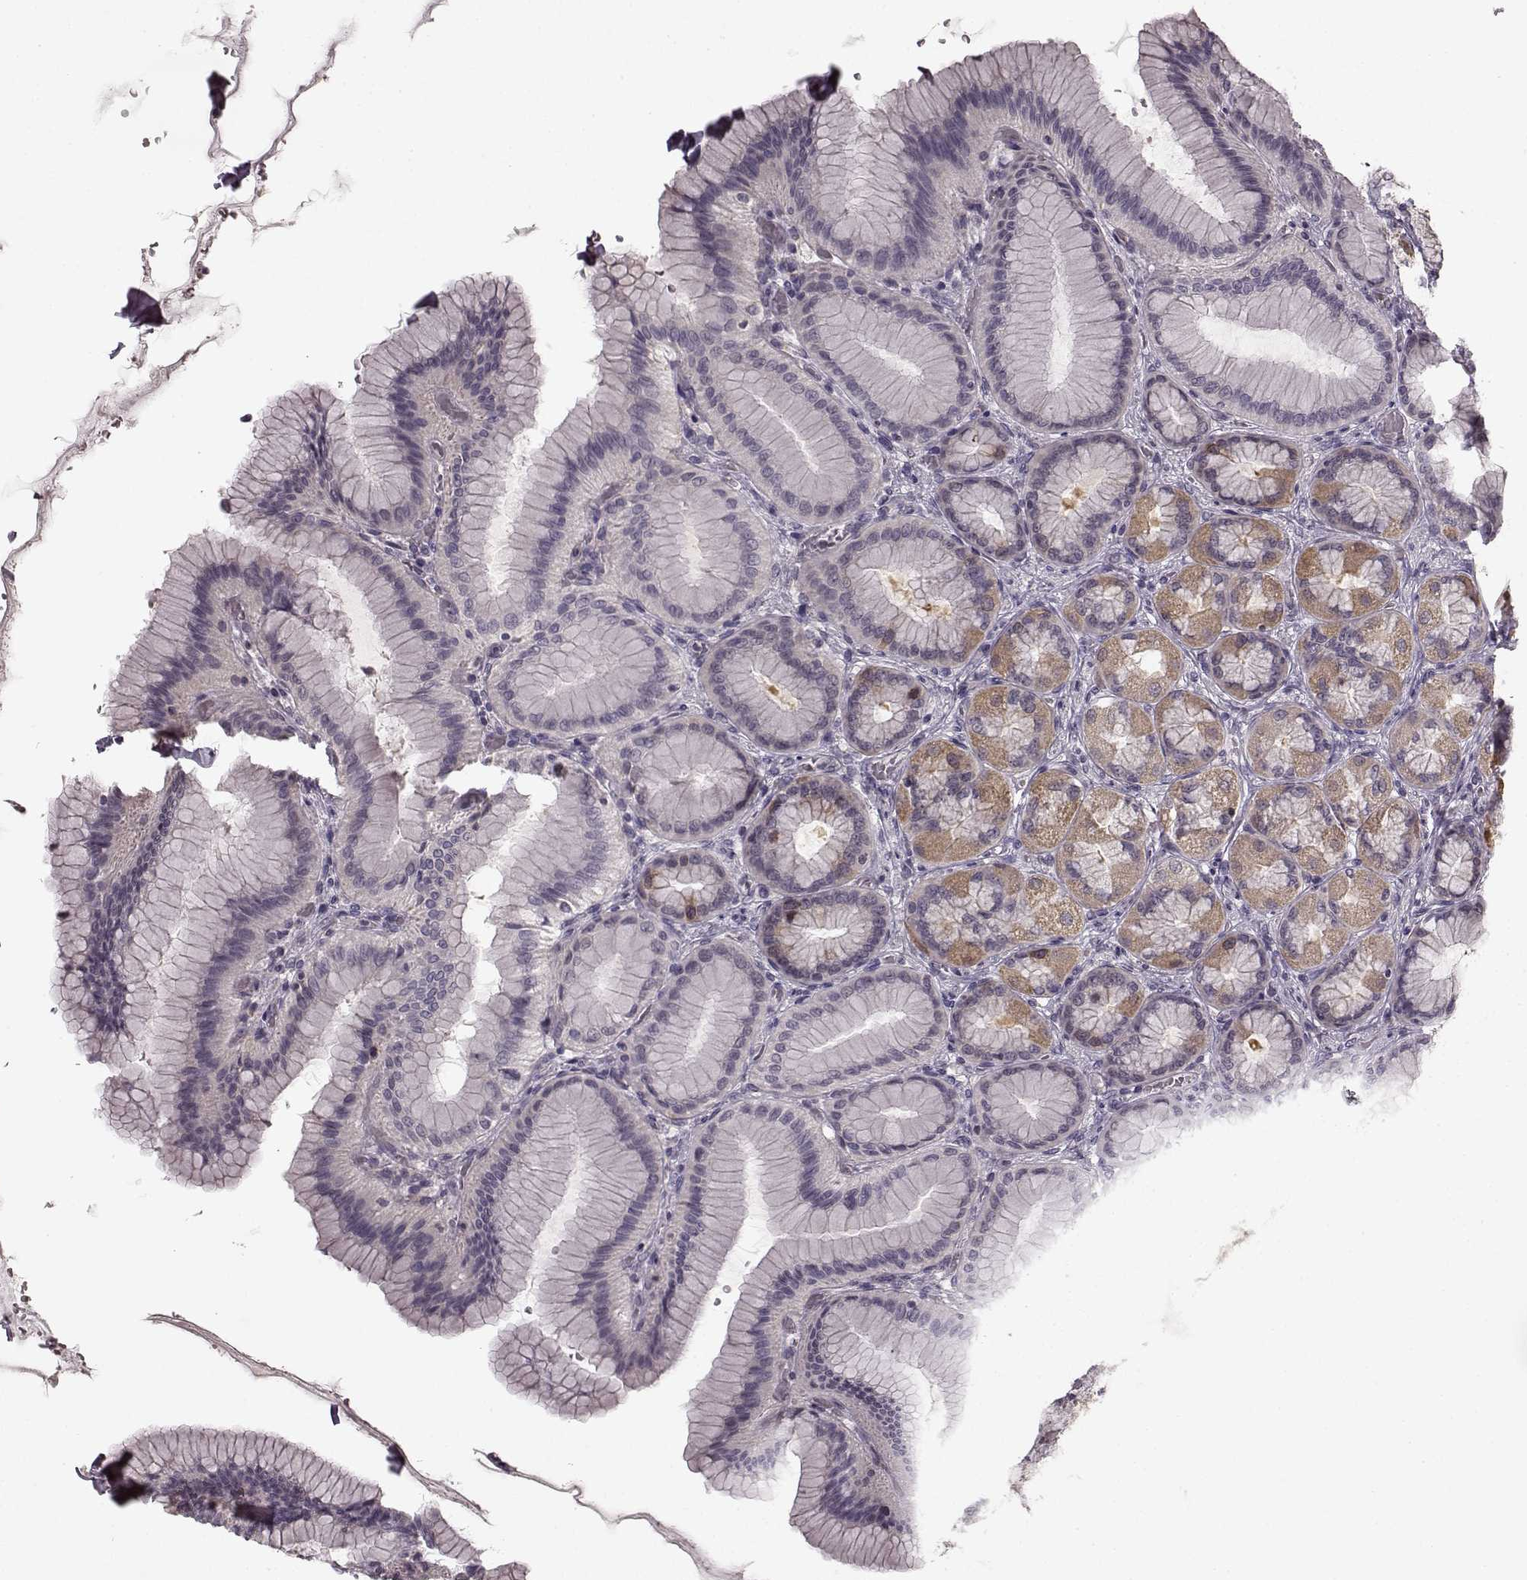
{"staining": {"intensity": "weak", "quantity": "<25%", "location": "cytoplasmic/membranous"}, "tissue": "stomach", "cell_type": "Glandular cells", "image_type": "normal", "snomed": [{"axis": "morphology", "description": "Normal tissue, NOS"}, {"axis": "morphology", "description": "Adenocarcinoma, NOS"}, {"axis": "morphology", "description": "Adenocarcinoma, High grade"}, {"axis": "topography", "description": "Stomach, upper"}, {"axis": "topography", "description": "Stomach"}], "caption": "A high-resolution image shows IHC staining of unremarkable stomach, which demonstrates no significant staining in glandular cells.", "gene": "HMMR", "patient": {"sex": "female", "age": 65}}